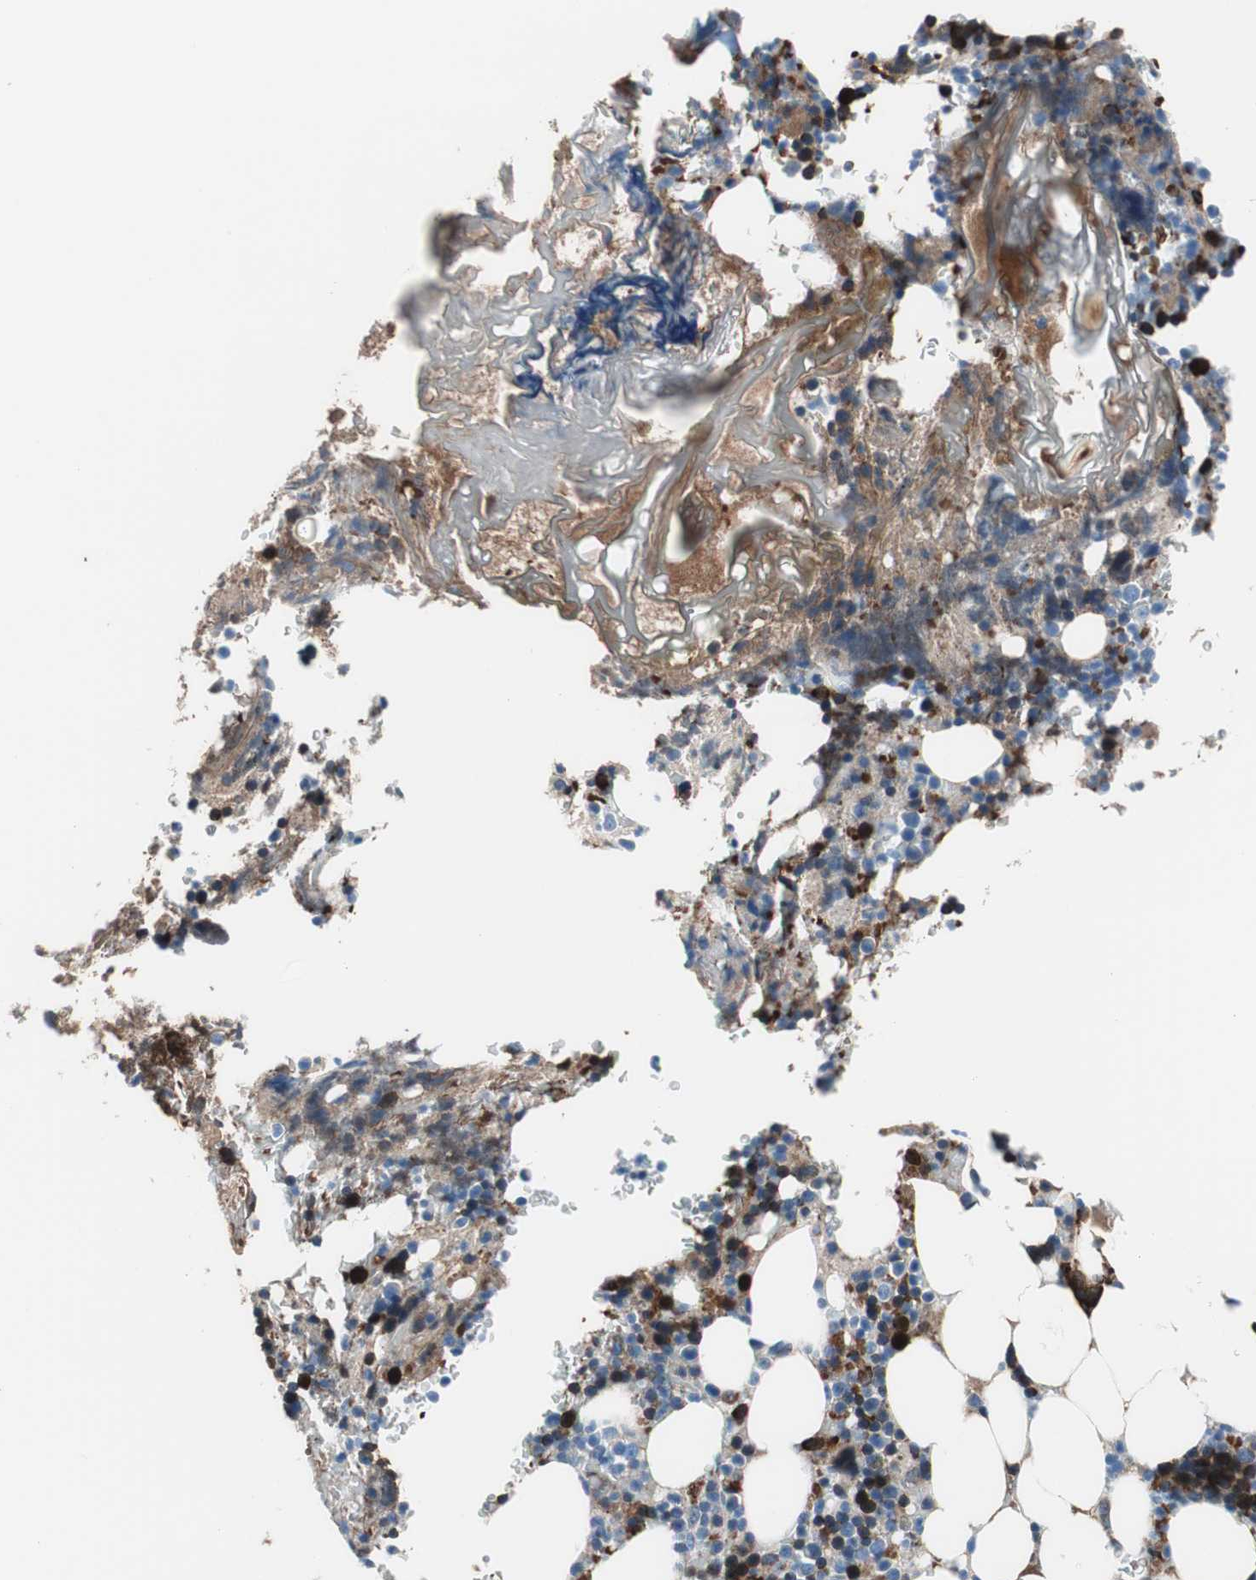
{"staining": {"intensity": "strong", "quantity": "25%-75%", "location": "none"}, "tissue": "bone marrow", "cell_type": "Hematopoietic cells", "image_type": "normal", "snomed": [{"axis": "morphology", "description": "Normal tissue, NOS"}, {"axis": "morphology", "description": "Inflammation, NOS"}, {"axis": "topography", "description": "Bone marrow"}], "caption": "Immunohistochemistry photomicrograph of unremarkable bone marrow stained for a protein (brown), which displays high levels of strong None staining in about 25%-75% of hematopoietic cells.", "gene": "PRDX2", "patient": {"sex": "female", "age": 76}}